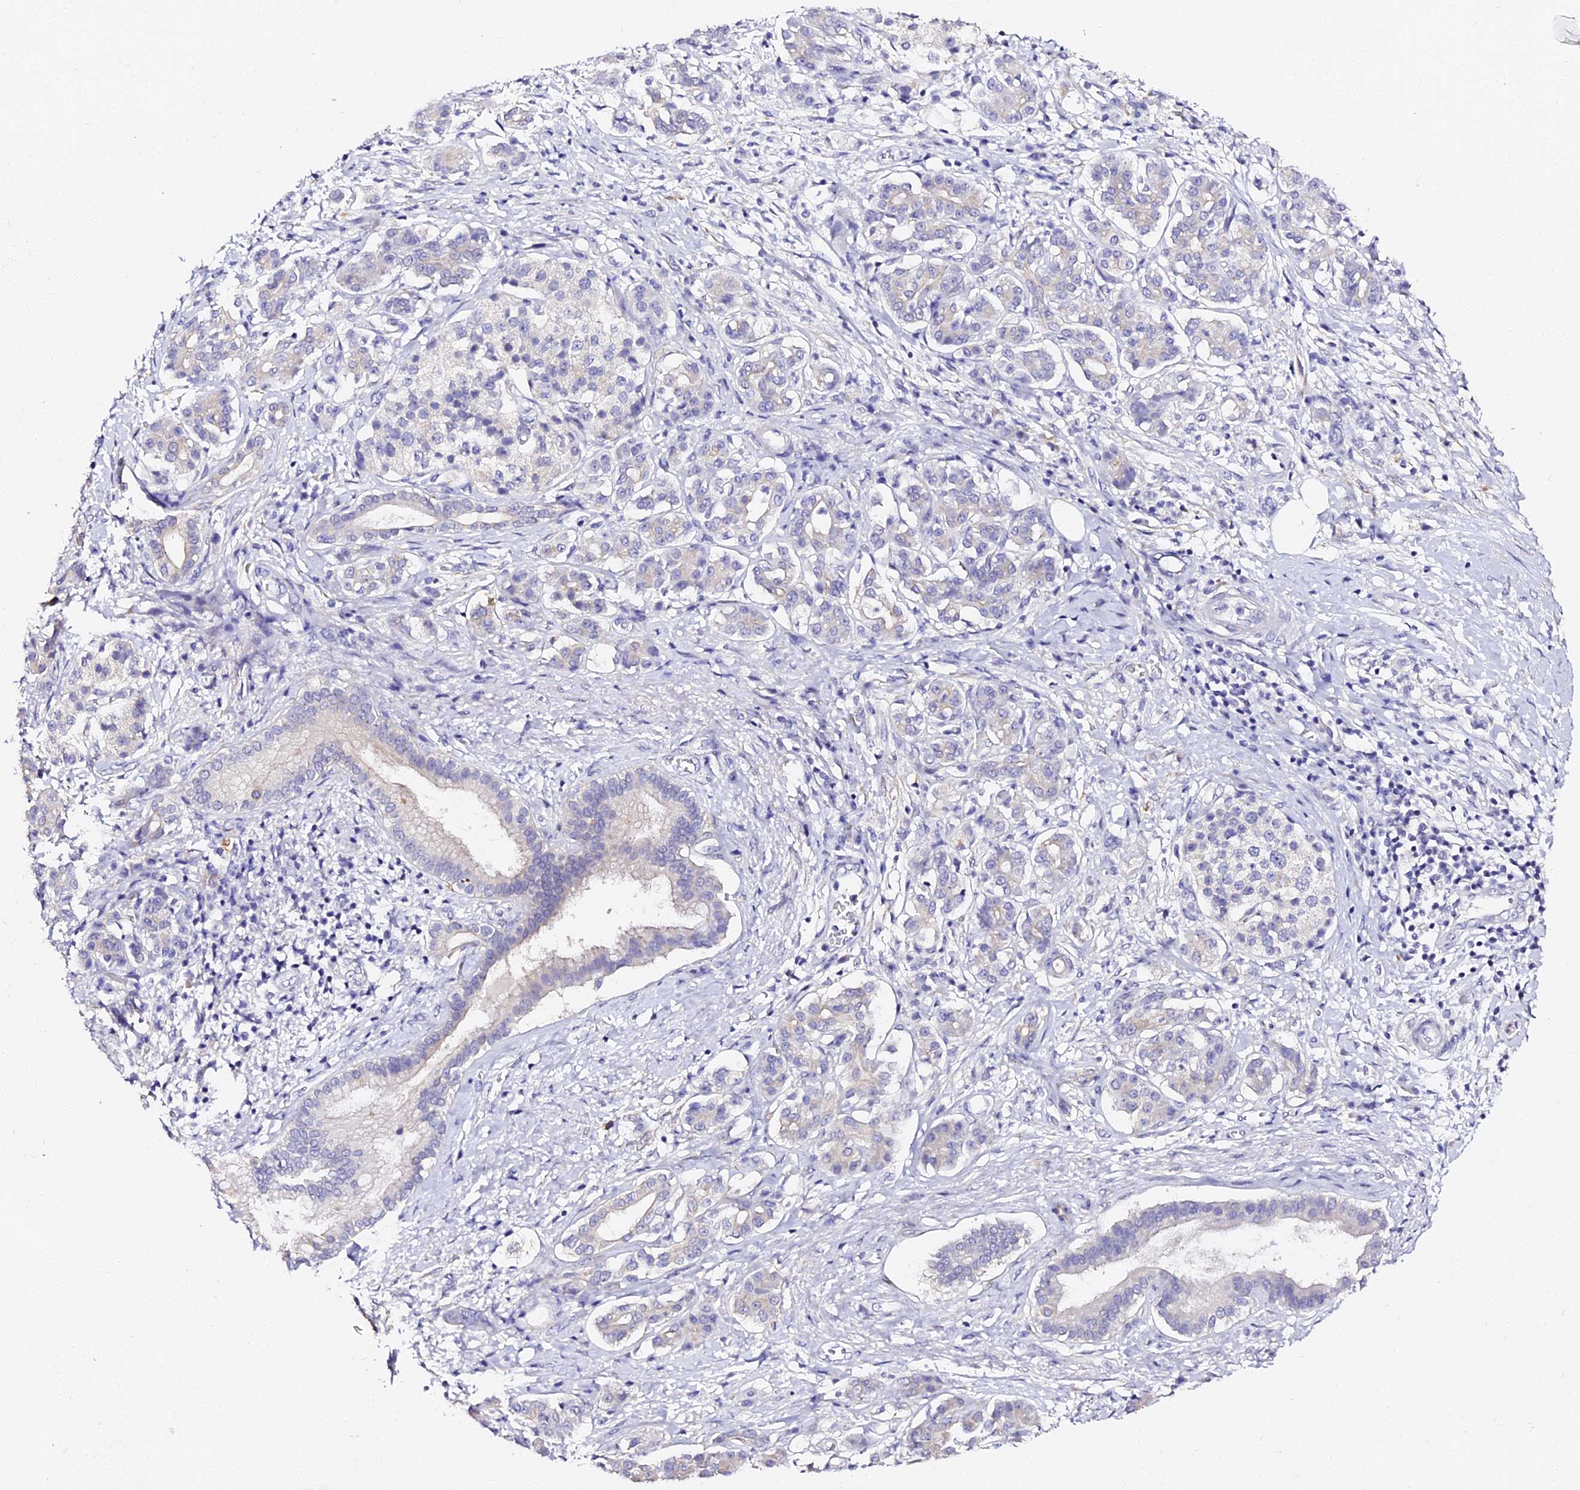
{"staining": {"intensity": "negative", "quantity": "none", "location": "none"}, "tissue": "pancreatic cancer", "cell_type": "Tumor cells", "image_type": "cancer", "snomed": [{"axis": "morphology", "description": "Adenocarcinoma, NOS"}, {"axis": "topography", "description": "Pancreas"}], "caption": "Immunohistochemistry (IHC) photomicrograph of neoplastic tissue: human pancreatic cancer stained with DAB reveals no significant protein expression in tumor cells.", "gene": "VPS33B", "patient": {"sex": "female", "age": 73}}